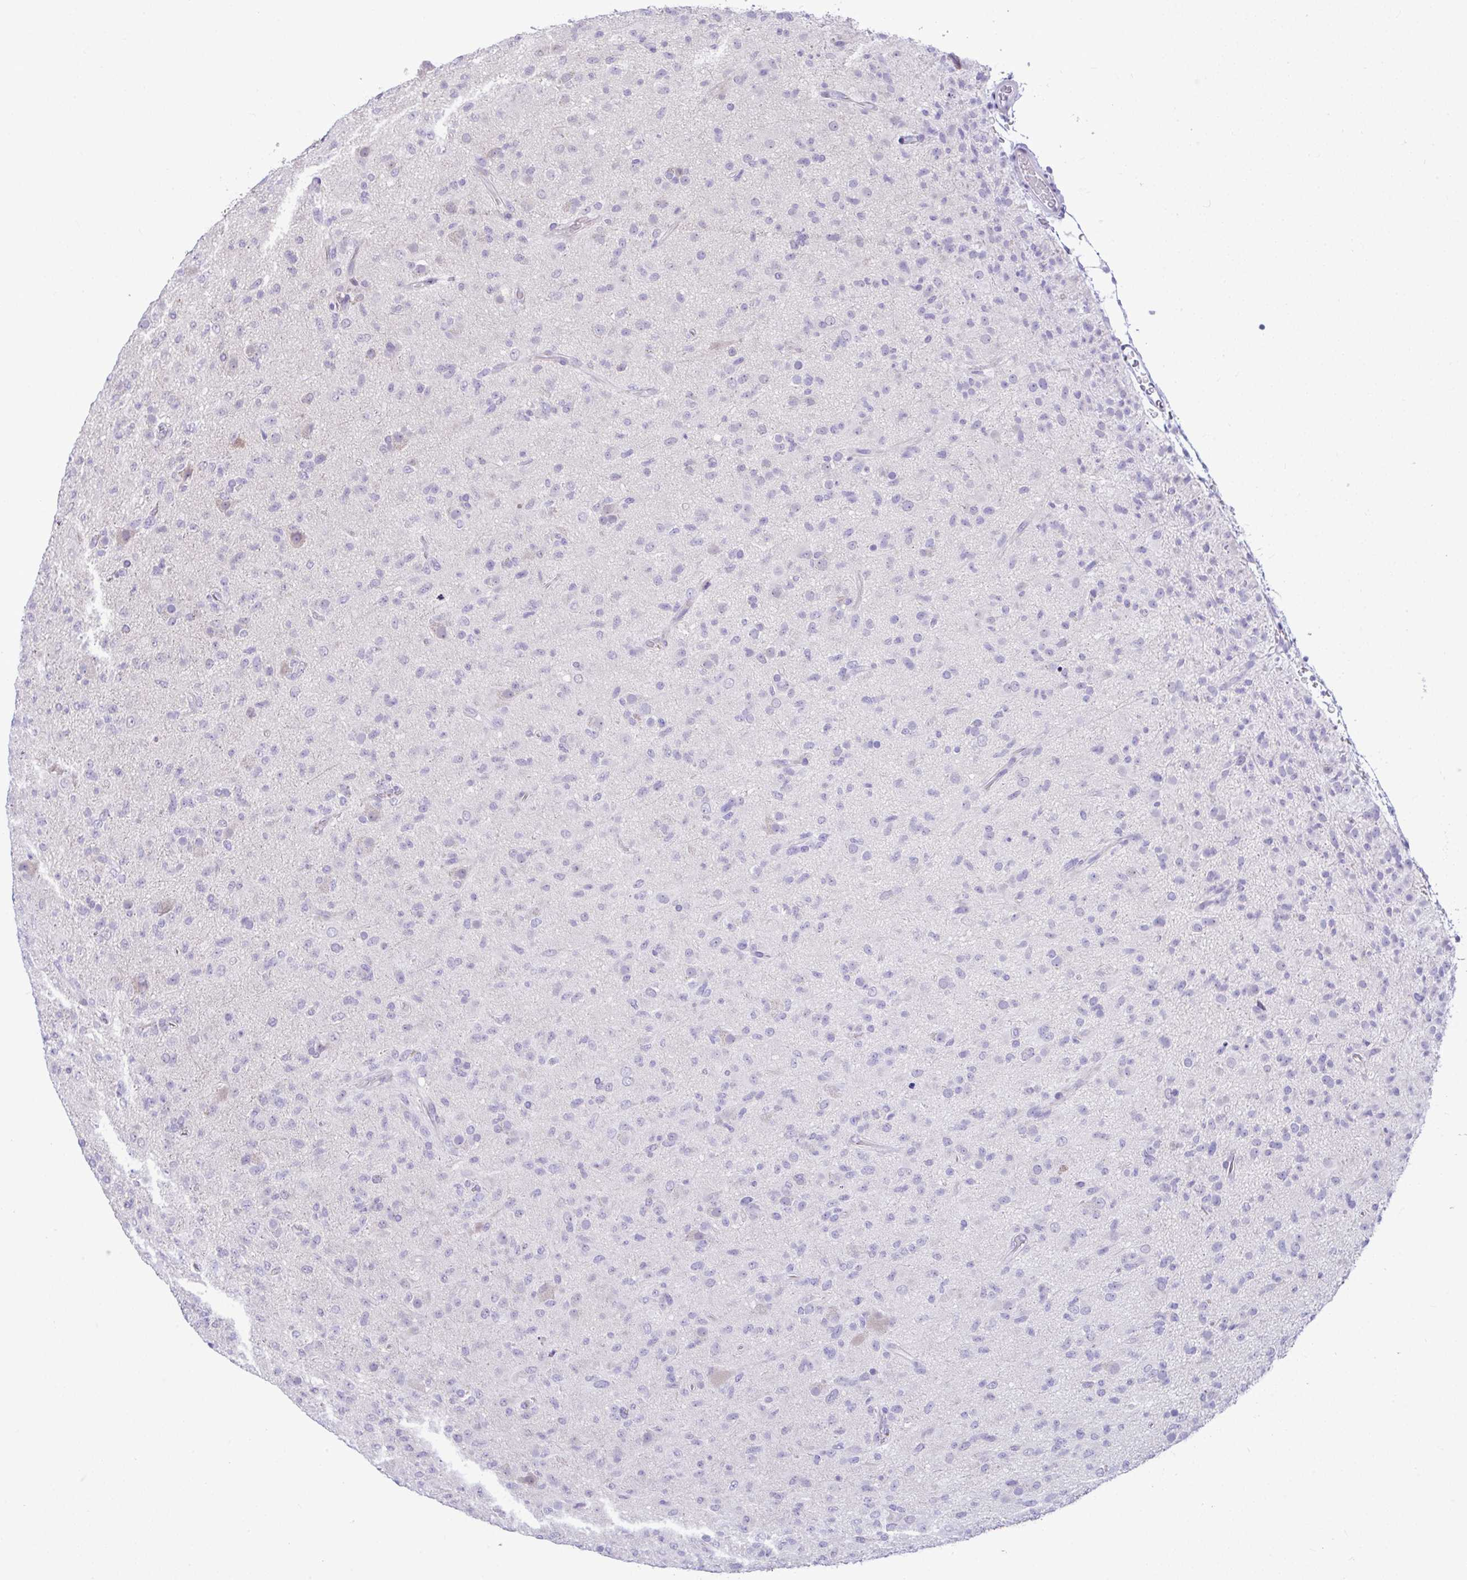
{"staining": {"intensity": "negative", "quantity": "none", "location": "none"}, "tissue": "glioma", "cell_type": "Tumor cells", "image_type": "cancer", "snomed": [{"axis": "morphology", "description": "Glioma, malignant, Low grade"}, {"axis": "topography", "description": "Brain"}], "caption": "Image shows no protein expression in tumor cells of low-grade glioma (malignant) tissue.", "gene": "ZNF485", "patient": {"sex": "male", "age": 65}}